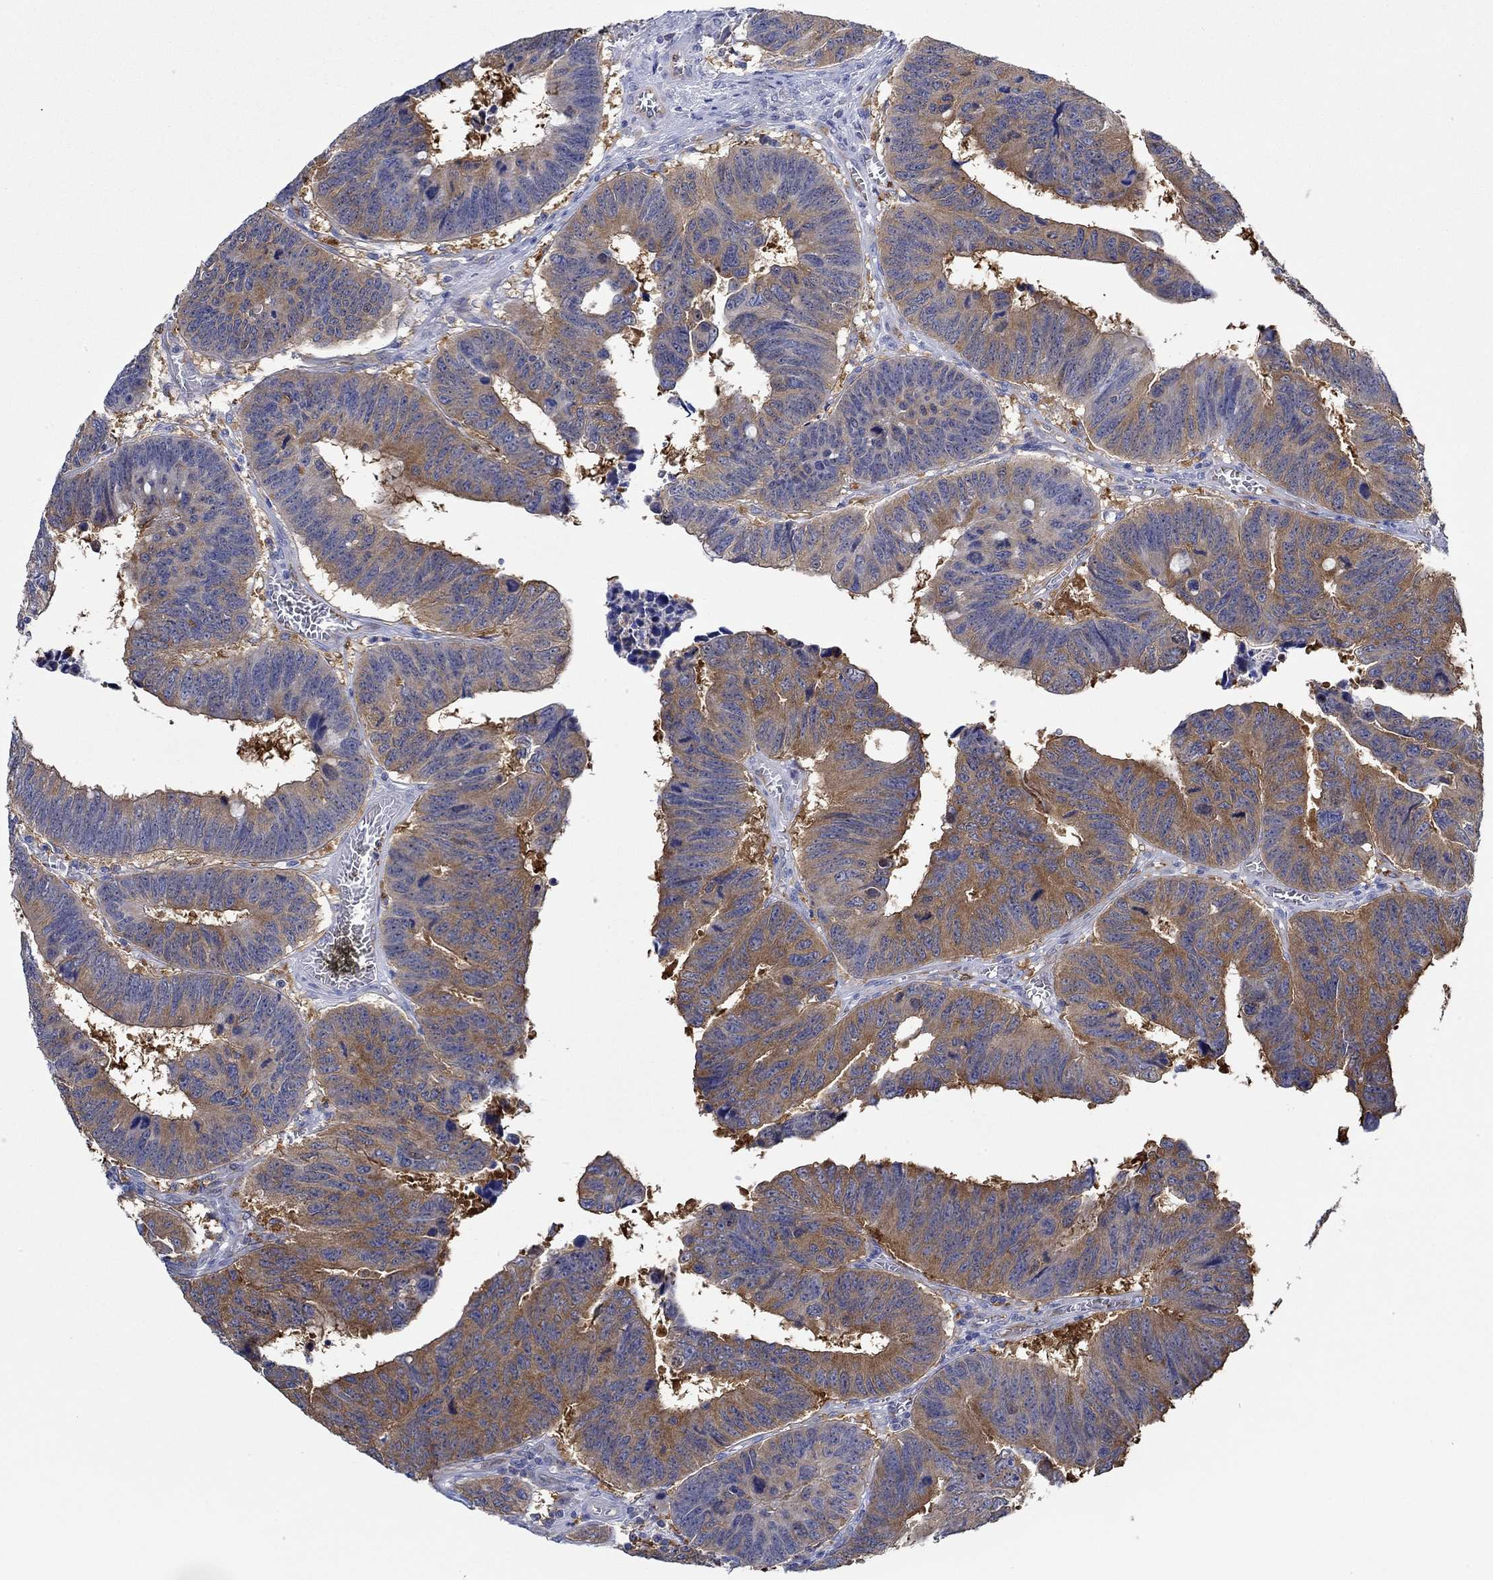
{"staining": {"intensity": "strong", "quantity": "25%-75%", "location": "cytoplasmic/membranous"}, "tissue": "colorectal cancer", "cell_type": "Tumor cells", "image_type": "cancer", "snomed": [{"axis": "morphology", "description": "Adenocarcinoma, NOS"}, {"axis": "topography", "description": "Appendix"}, {"axis": "topography", "description": "Colon"}, {"axis": "topography", "description": "Cecum"}, {"axis": "topography", "description": "Colon asc"}], "caption": "This photomicrograph demonstrates colorectal cancer (adenocarcinoma) stained with IHC to label a protein in brown. The cytoplasmic/membranous of tumor cells show strong positivity for the protein. Nuclei are counter-stained blue.", "gene": "SLC27A3", "patient": {"sex": "female", "age": 85}}